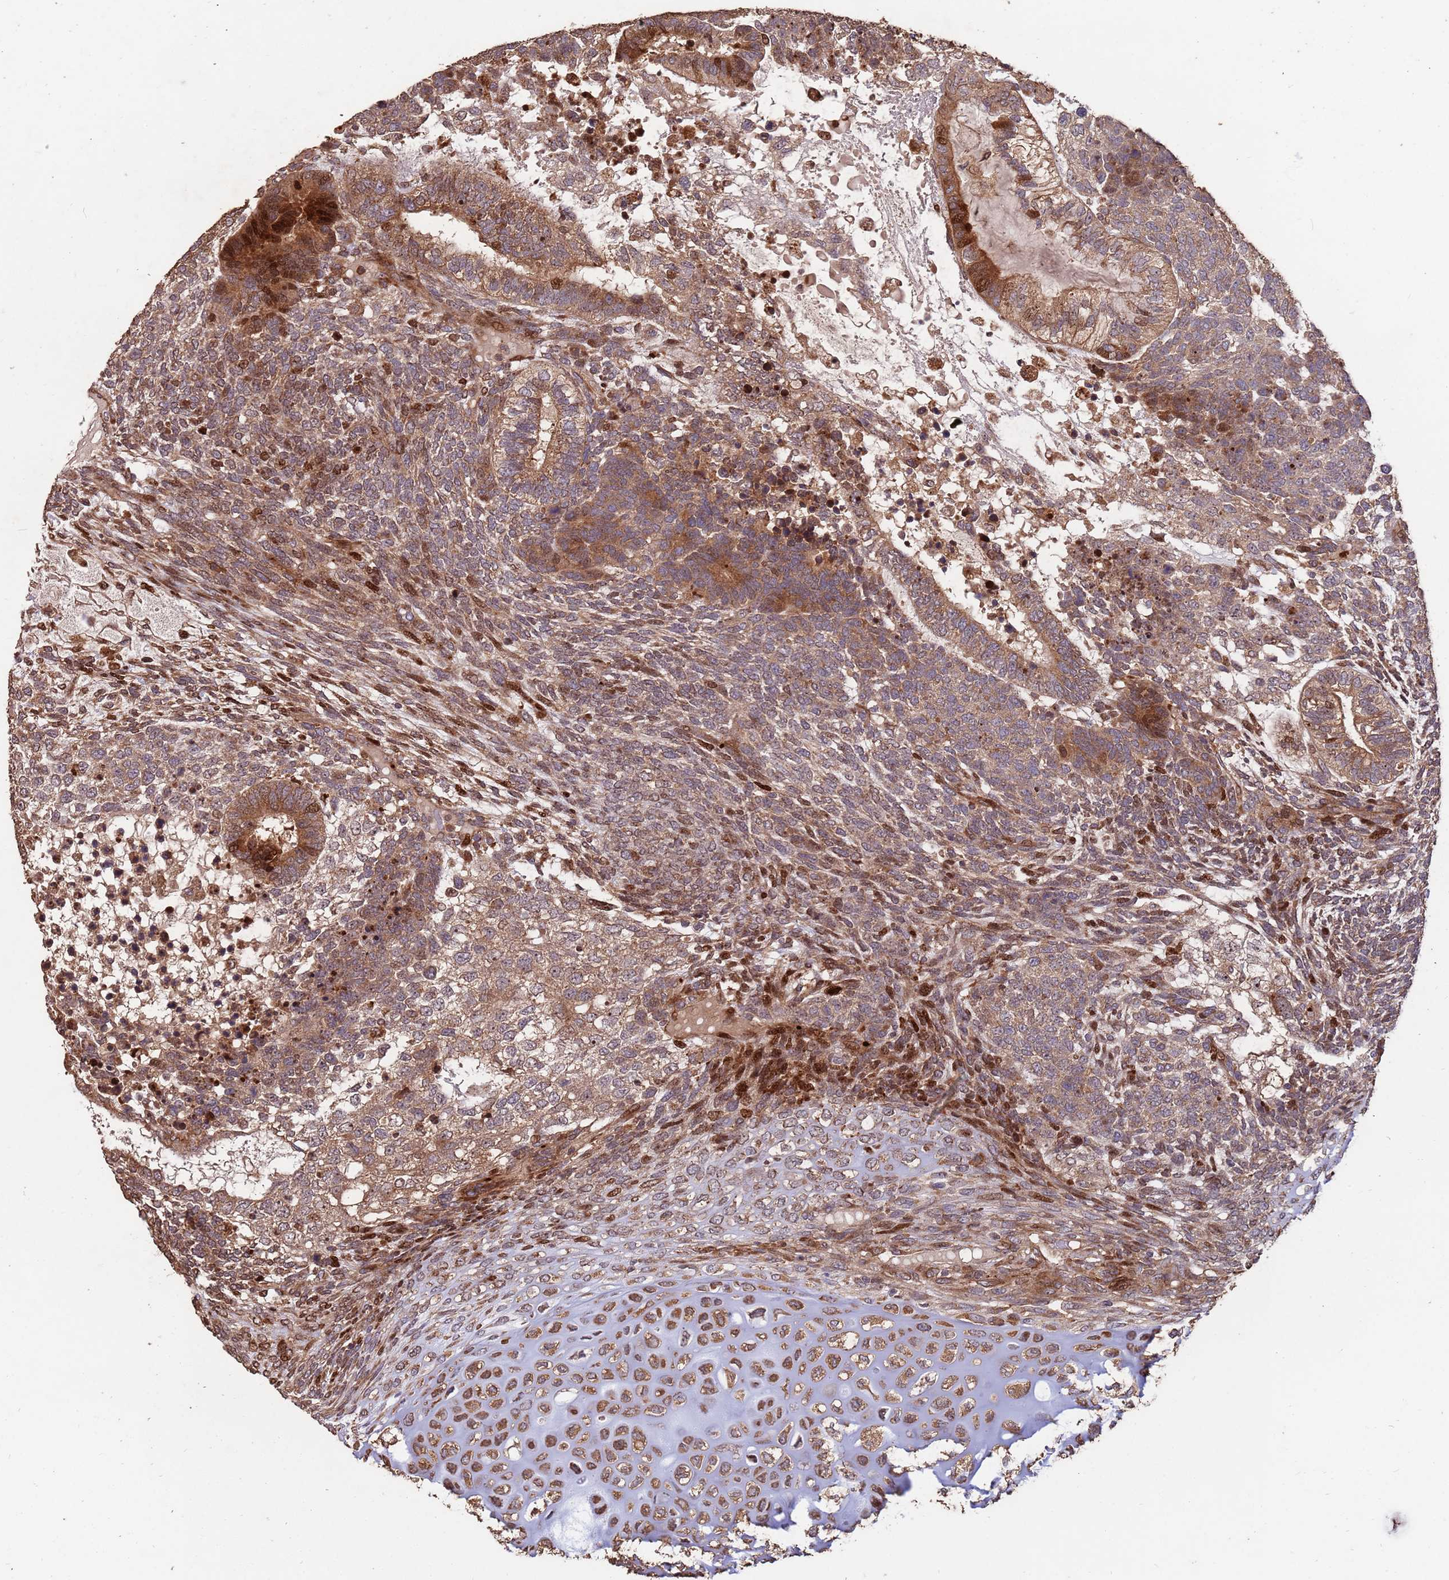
{"staining": {"intensity": "moderate", "quantity": ">75%", "location": "cytoplasmic/membranous"}, "tissue": "testis cancer", "cell_type": "Tumor cells", "image_type": "cancer", "snomed": [{"axis": "morphology", "description": "Carcinoma, Embryonal, NOS"}, {"axis": "topography", "description": "Testis"}], "caption": "A micrograph of testis embryonal carcinoma stained for a protein demonstrates moderate cytoplasmic/membranous brown staining in tumor cells.", "gene": "ZNF428", "patient": {"sex": "male", "age": 23}}